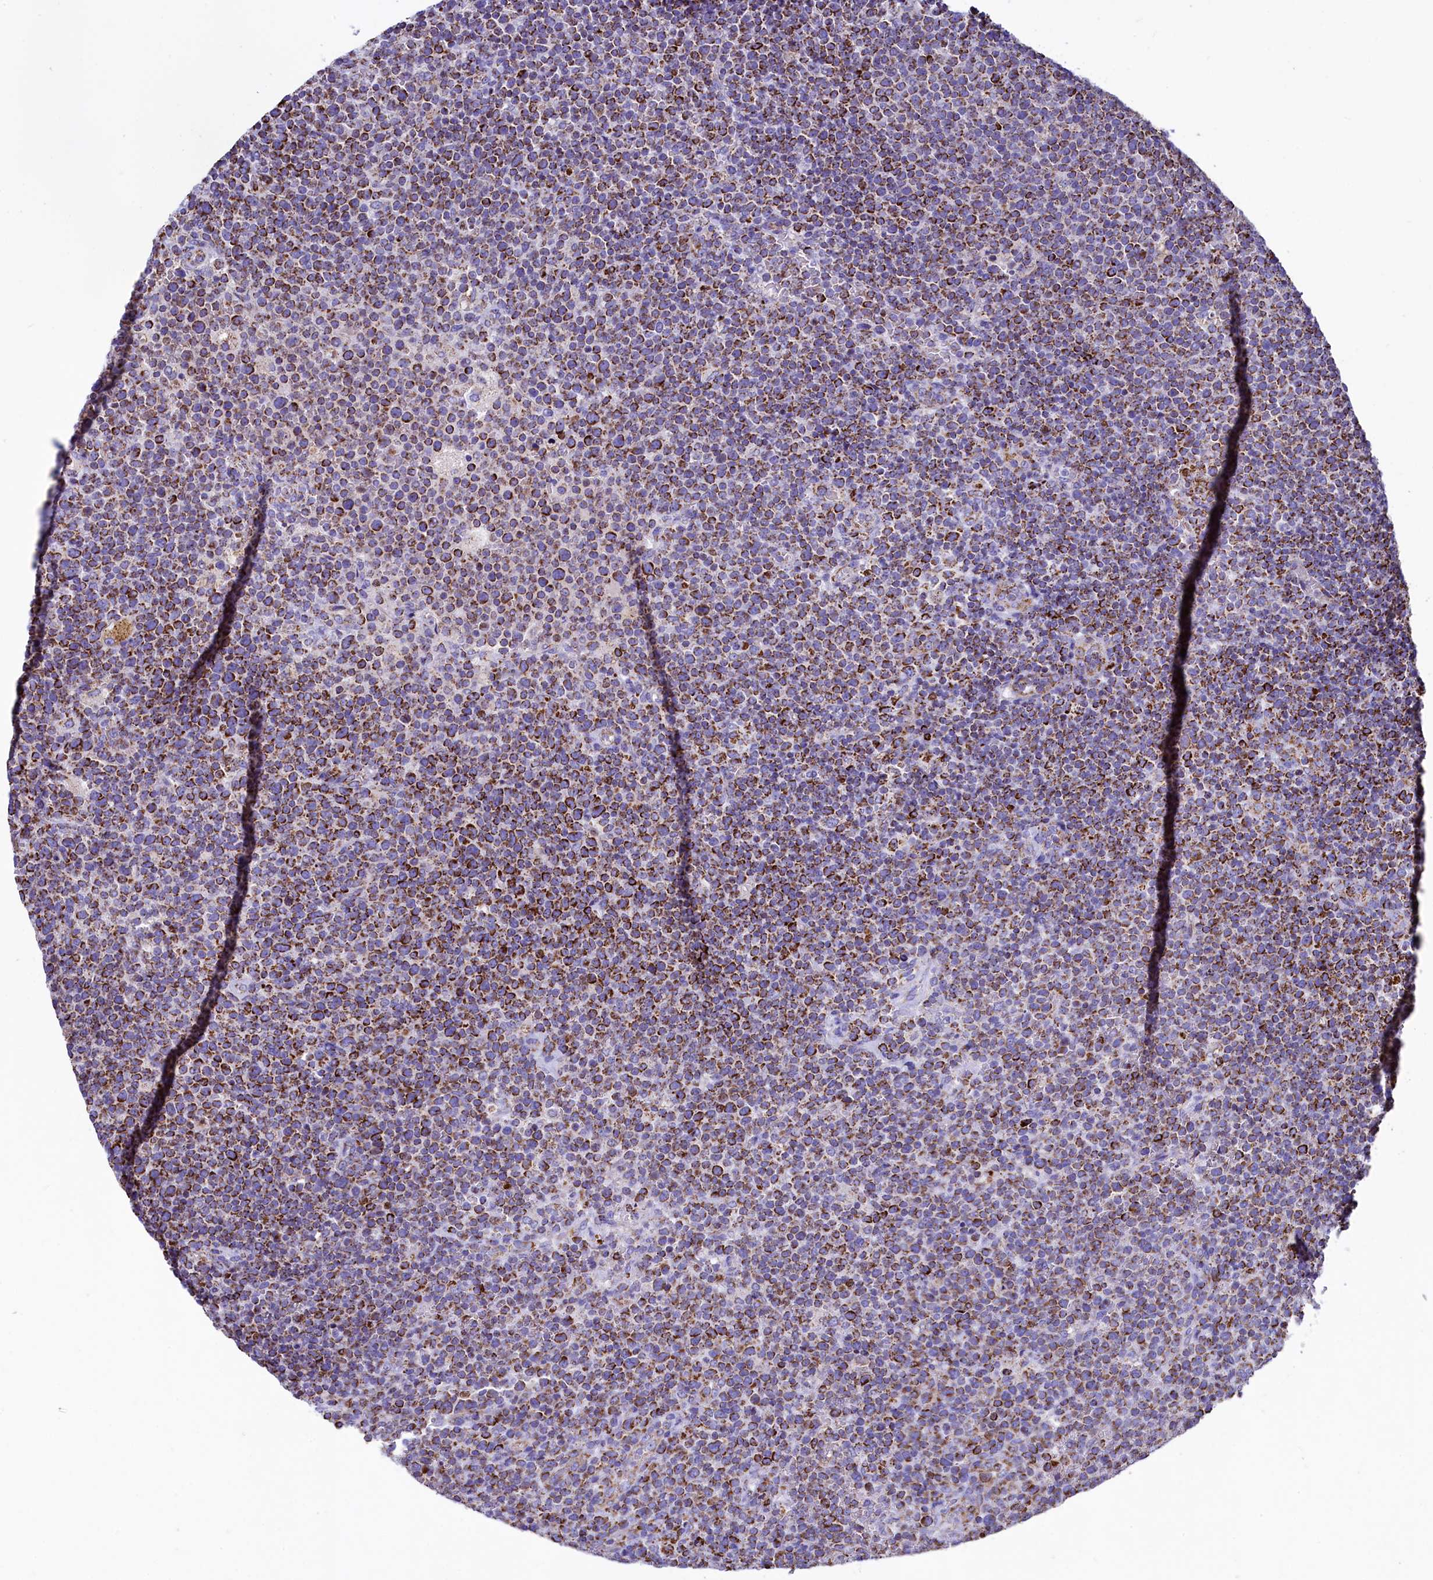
{"staining": {"intensity": "strong", "quantity": "25%-75%", "location": "cytoplasmic/membranous"}, "tissue": "lymphoma", "cell_type": "Tumor cells", "image_type": "cancer", "snomed": [{"axis": "morphology", "description": "Malignant lymphoma, non-Hodgkin's type, High grade"}, {"axis": "topography", "description": "Lymph node"}], "caption": "This is an image of immunohistochemistry (IHC) staining of lymphoma, which shows strong positivity in the cytoplasmic/membranous of tumor cells.", "gene": "IDH3A", "patient": {"sex": "male", "age": 61}}